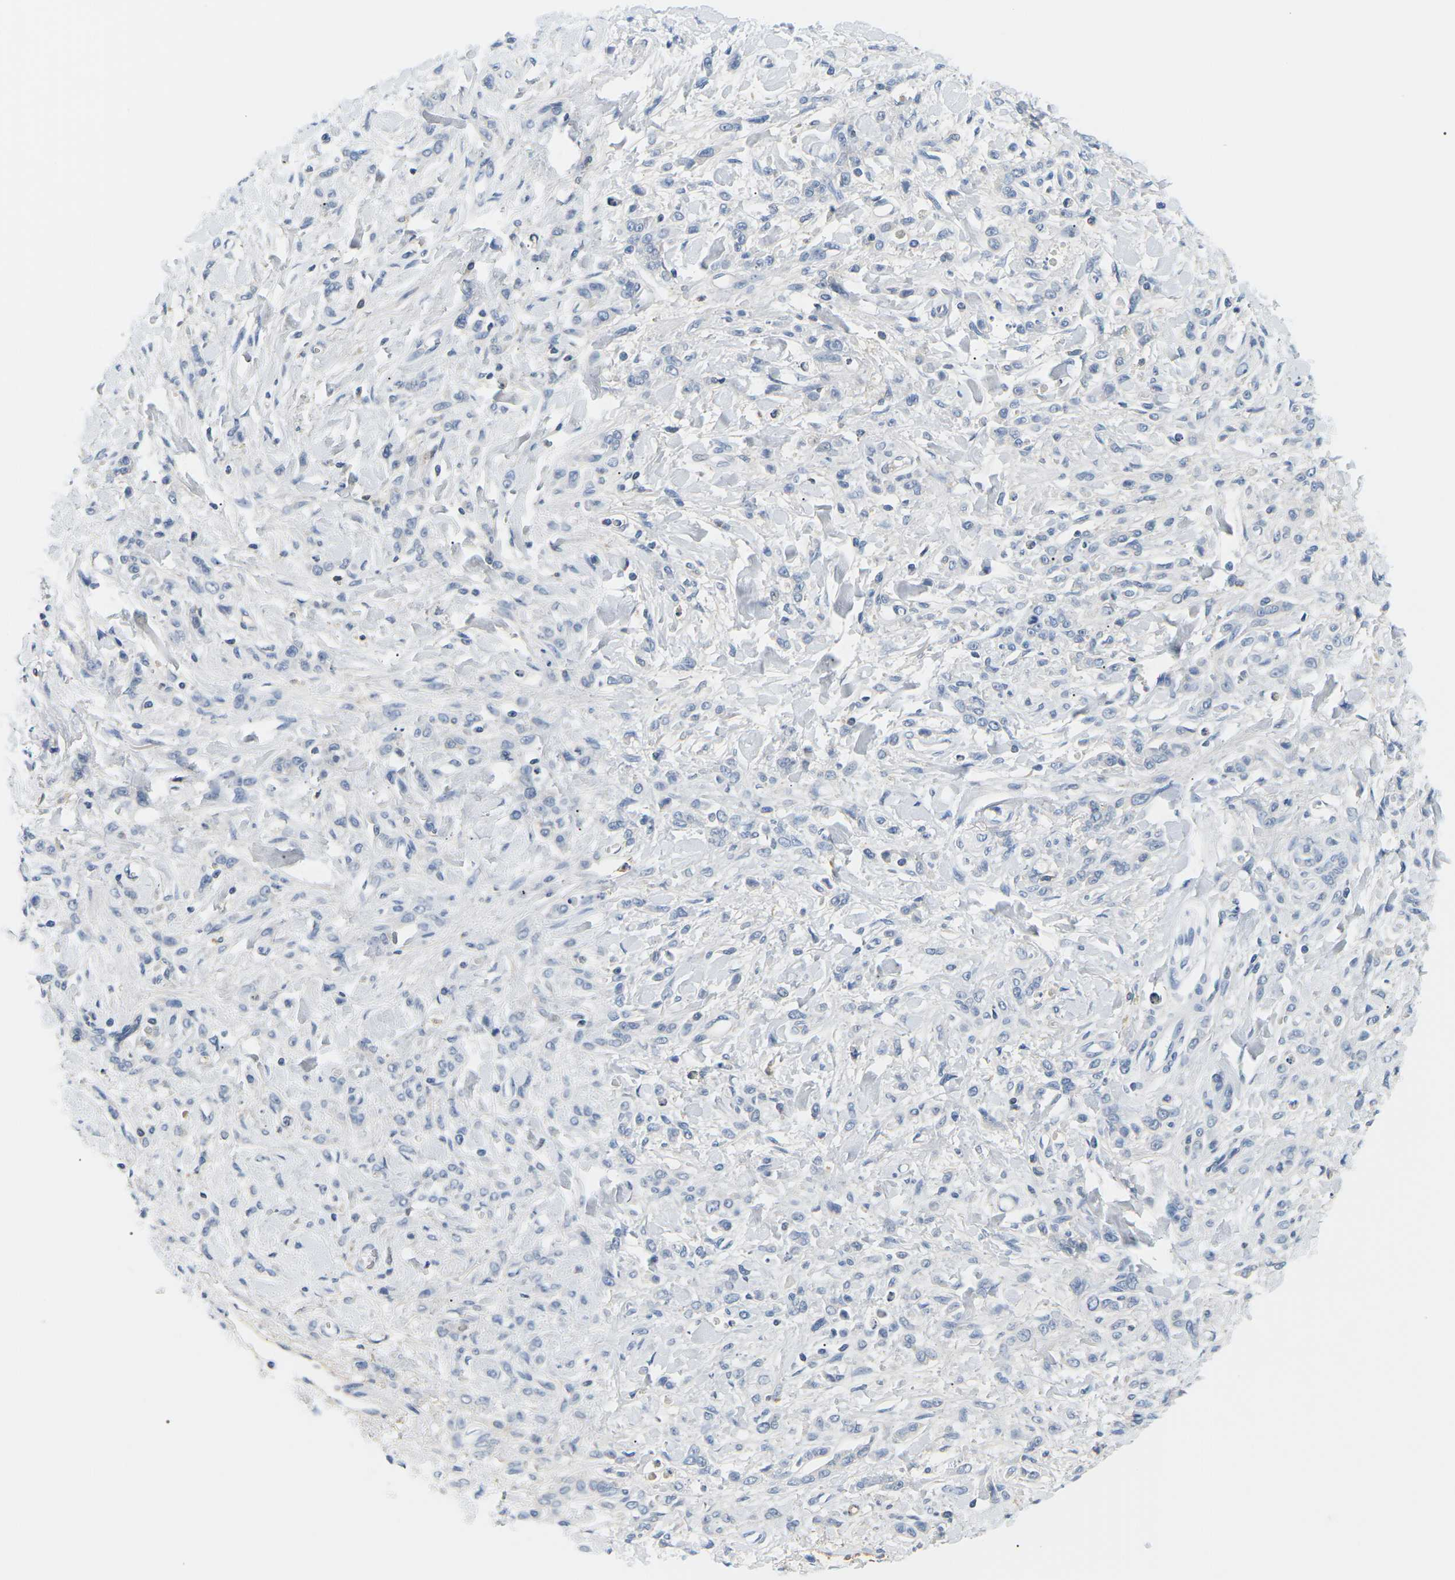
{"staining": {"intensity": "negative", "quantity": "none", "location": "none"}, "tissue": "stomach cancer", "cell_type": "Tumor cells", "image_type": "cancer", "snomed": [{"axis": "morphology", "description": "Normal tissue, NOS"}, {"axis": "morphology", "description": "Adenocarcinoma, NOS"}, {"axis": "topography", "description": "Stomach"}], "caption": "DAB (3,3'-diaminobenzidine) immunohistochemical staining of human stomach cancer (adenocarcinoma) exhibits no significant positivity in tumor cells.", "gene": "APOB", "patient": {"sex": "male", "age": 82}}